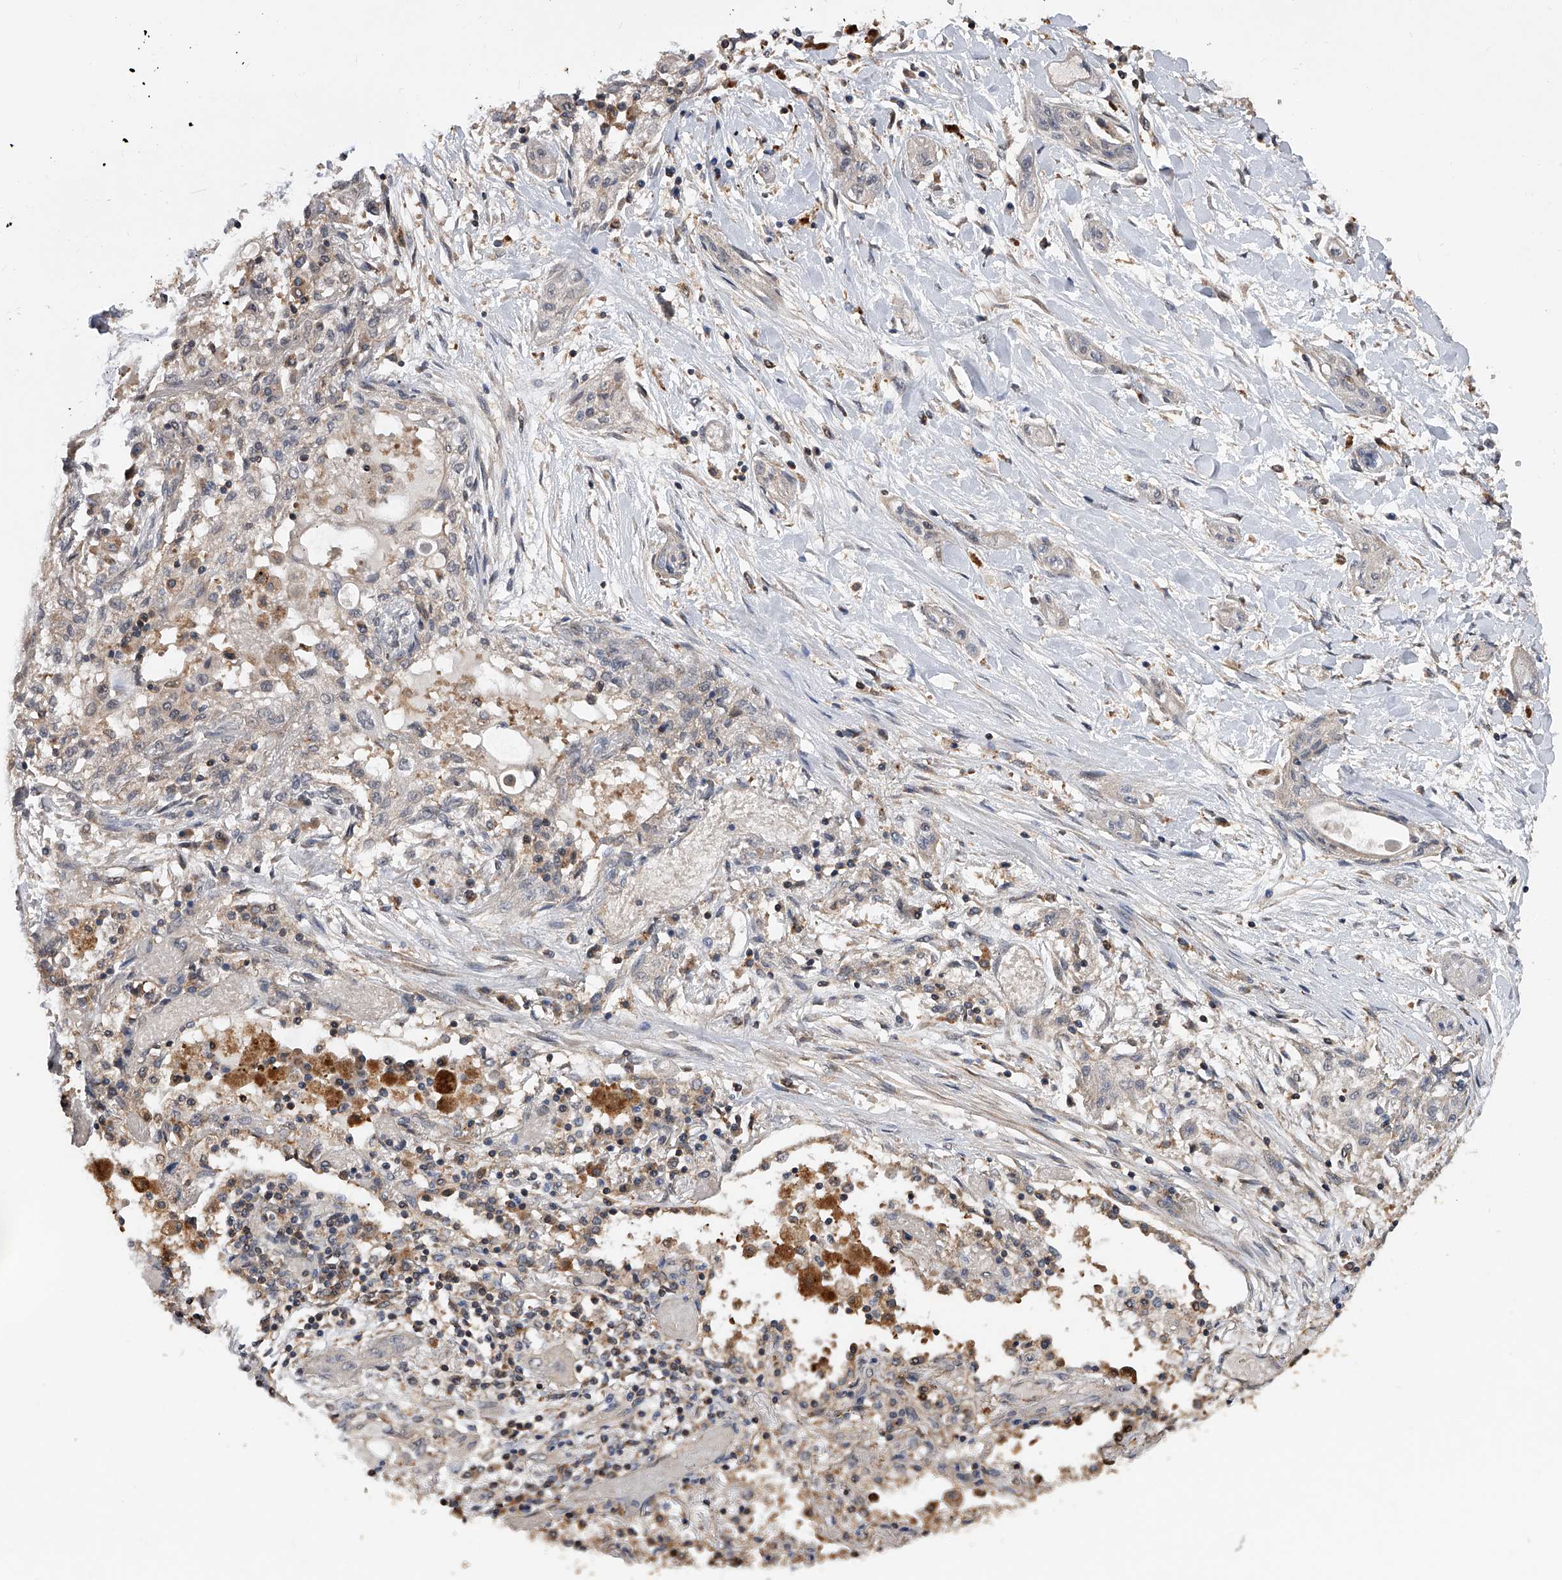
{"staining": {"intensity": "negative", "quantity": "none", "location": "none"}, "tissue": "lung cancer", "cell_type": "Tumor cells", "image_type": "cancer", "snomed": [{"axis": "morphology", "description": "Squamous cell carcinoma, NOS"}, {"axis": "topography", "description": "Lung"}], "caption": "The histopathology image displays no staining of tumor cells in lung cancer.", "gene": "GMDS", "patient": {"sex": "female", "age": 47}}